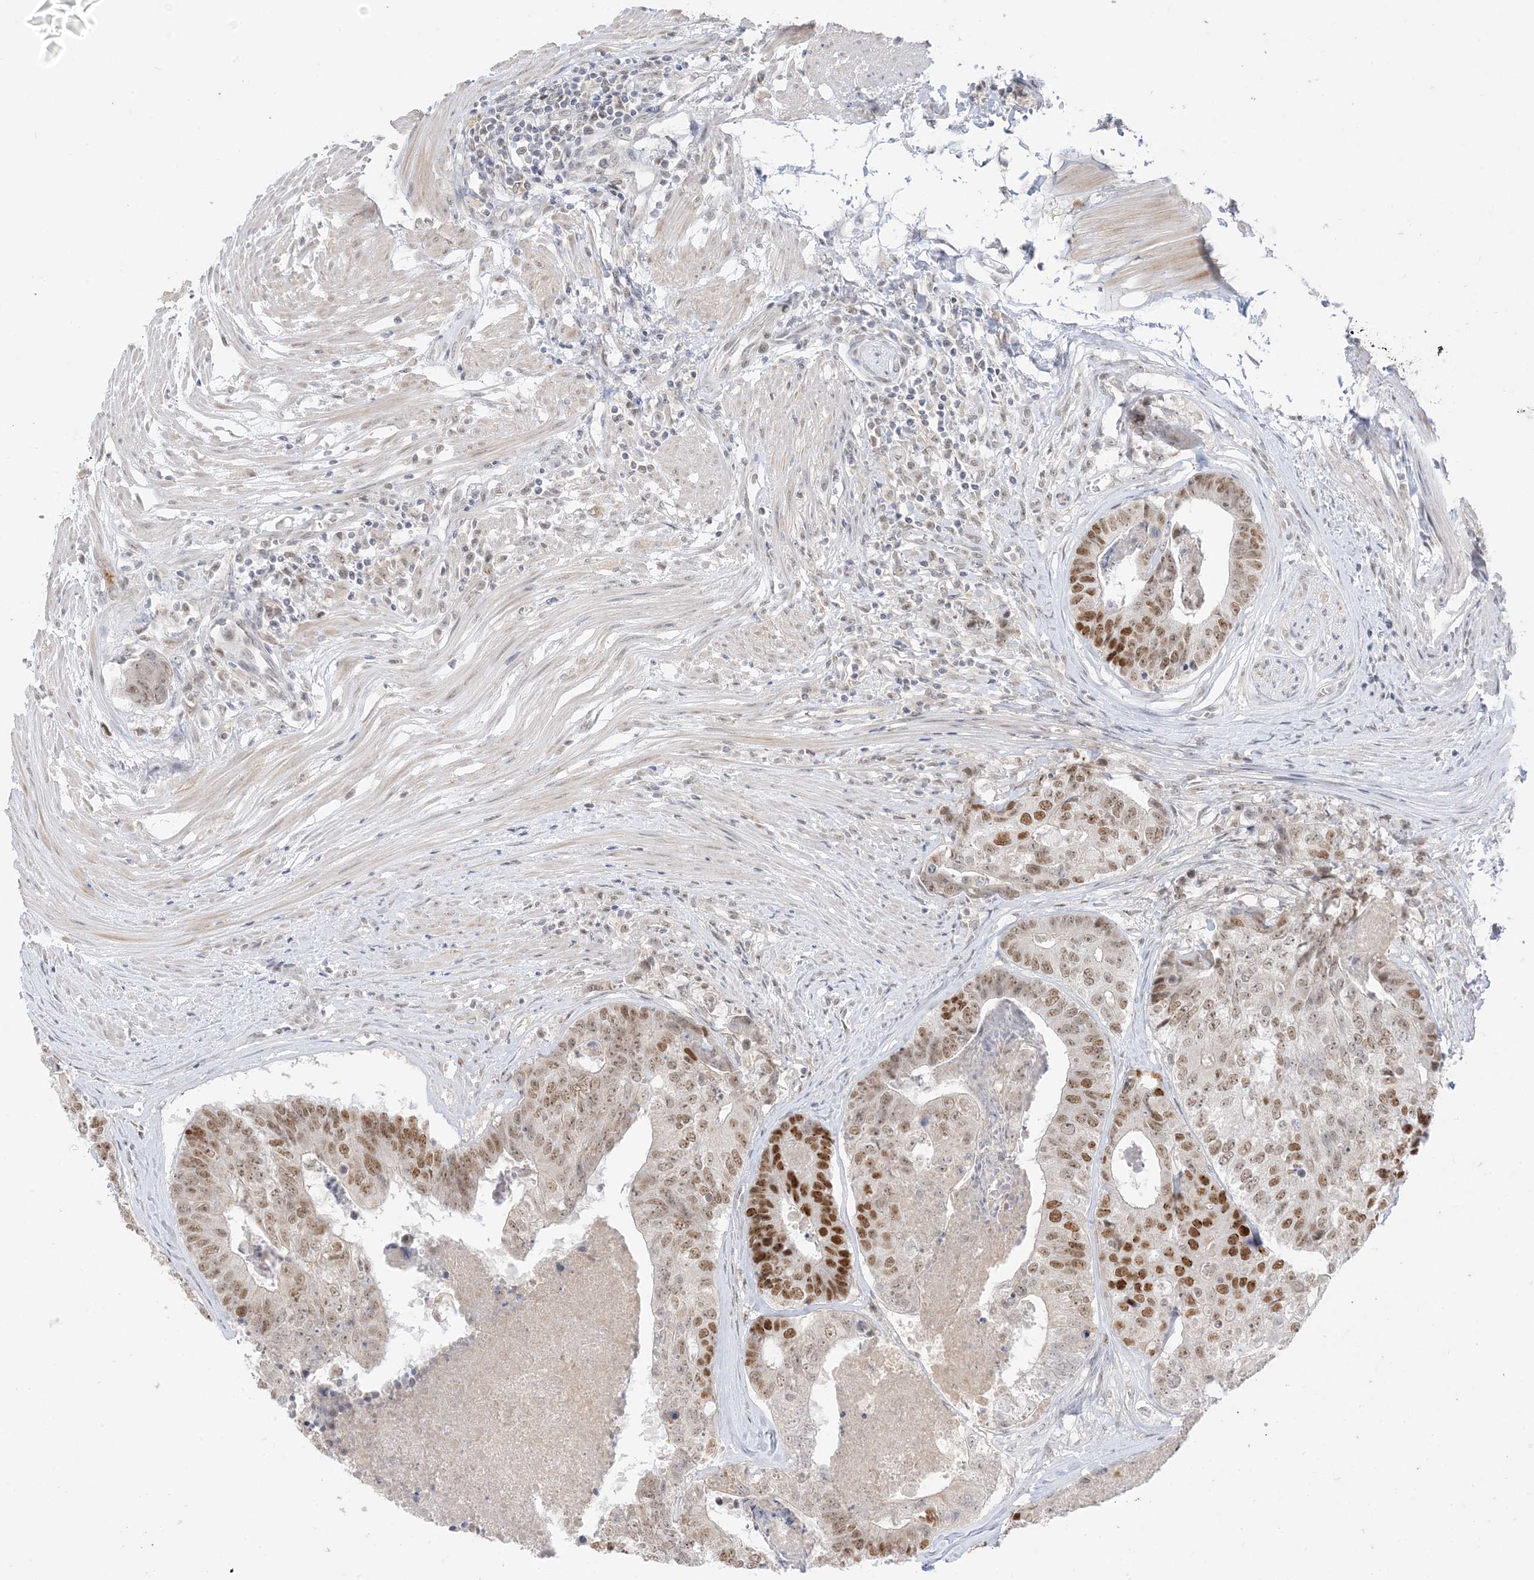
{"staining": {"intensity": "moderate", "quantity": ">75%", "location": "nuclear"}, "tissue": "colorectal cancer", "cell_type": "Tumor cells", "image_type": "cancer", "snomed": [{"axis": "morphology", "description": "Adenocarcinoma, NOS"}, {"axis": "topography", "description": "Colon"}], "caption": "A histopathology image of colorectal cancer stained for a protein reveals moderate nuclear brown staining in tumor cells. (brown staining indicates protein expression, while blue staining denotes nuclei).", "gene": "MSL3", "patient": {"sex": "female", "age": 67}}